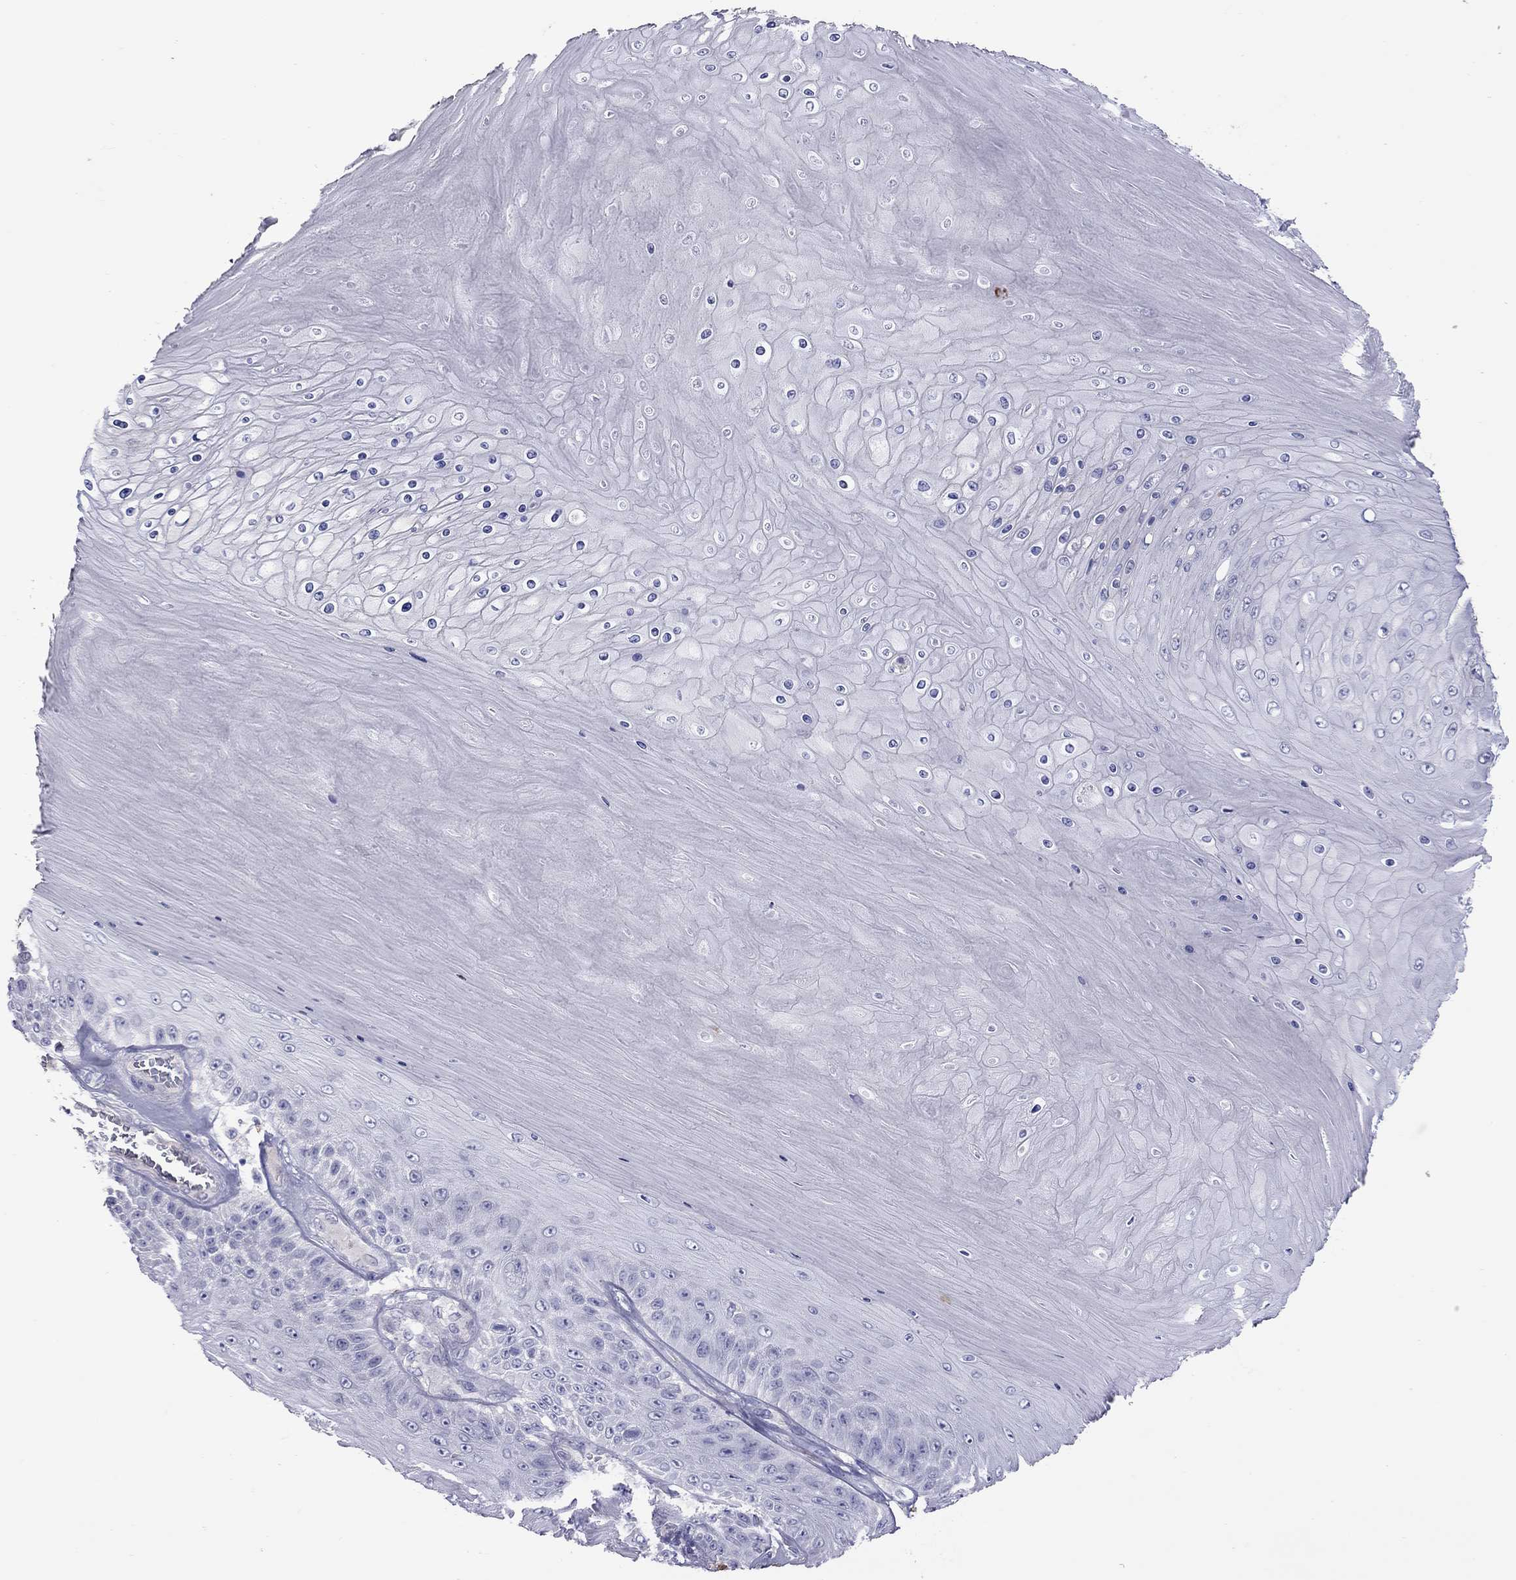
{"staining": {"intensity": "negative", "quantity": "none", "location": "none"}, "tissue": "skin cancer", "cell_type": "Tumor cells", "image_type": "cancer", "snomed": [{"axis": "morphology", "description": "Squamous cell carcinoma, NOS"}, {"axis": "topography", "description": "Skin"}], "caption": "An image of human squamous cell carcinoma (skin) is negative for staining in tumor cells. Nuclei are stained in blue.", "gene": "STAR", "patient": {"sex": "male", "age": 62}}